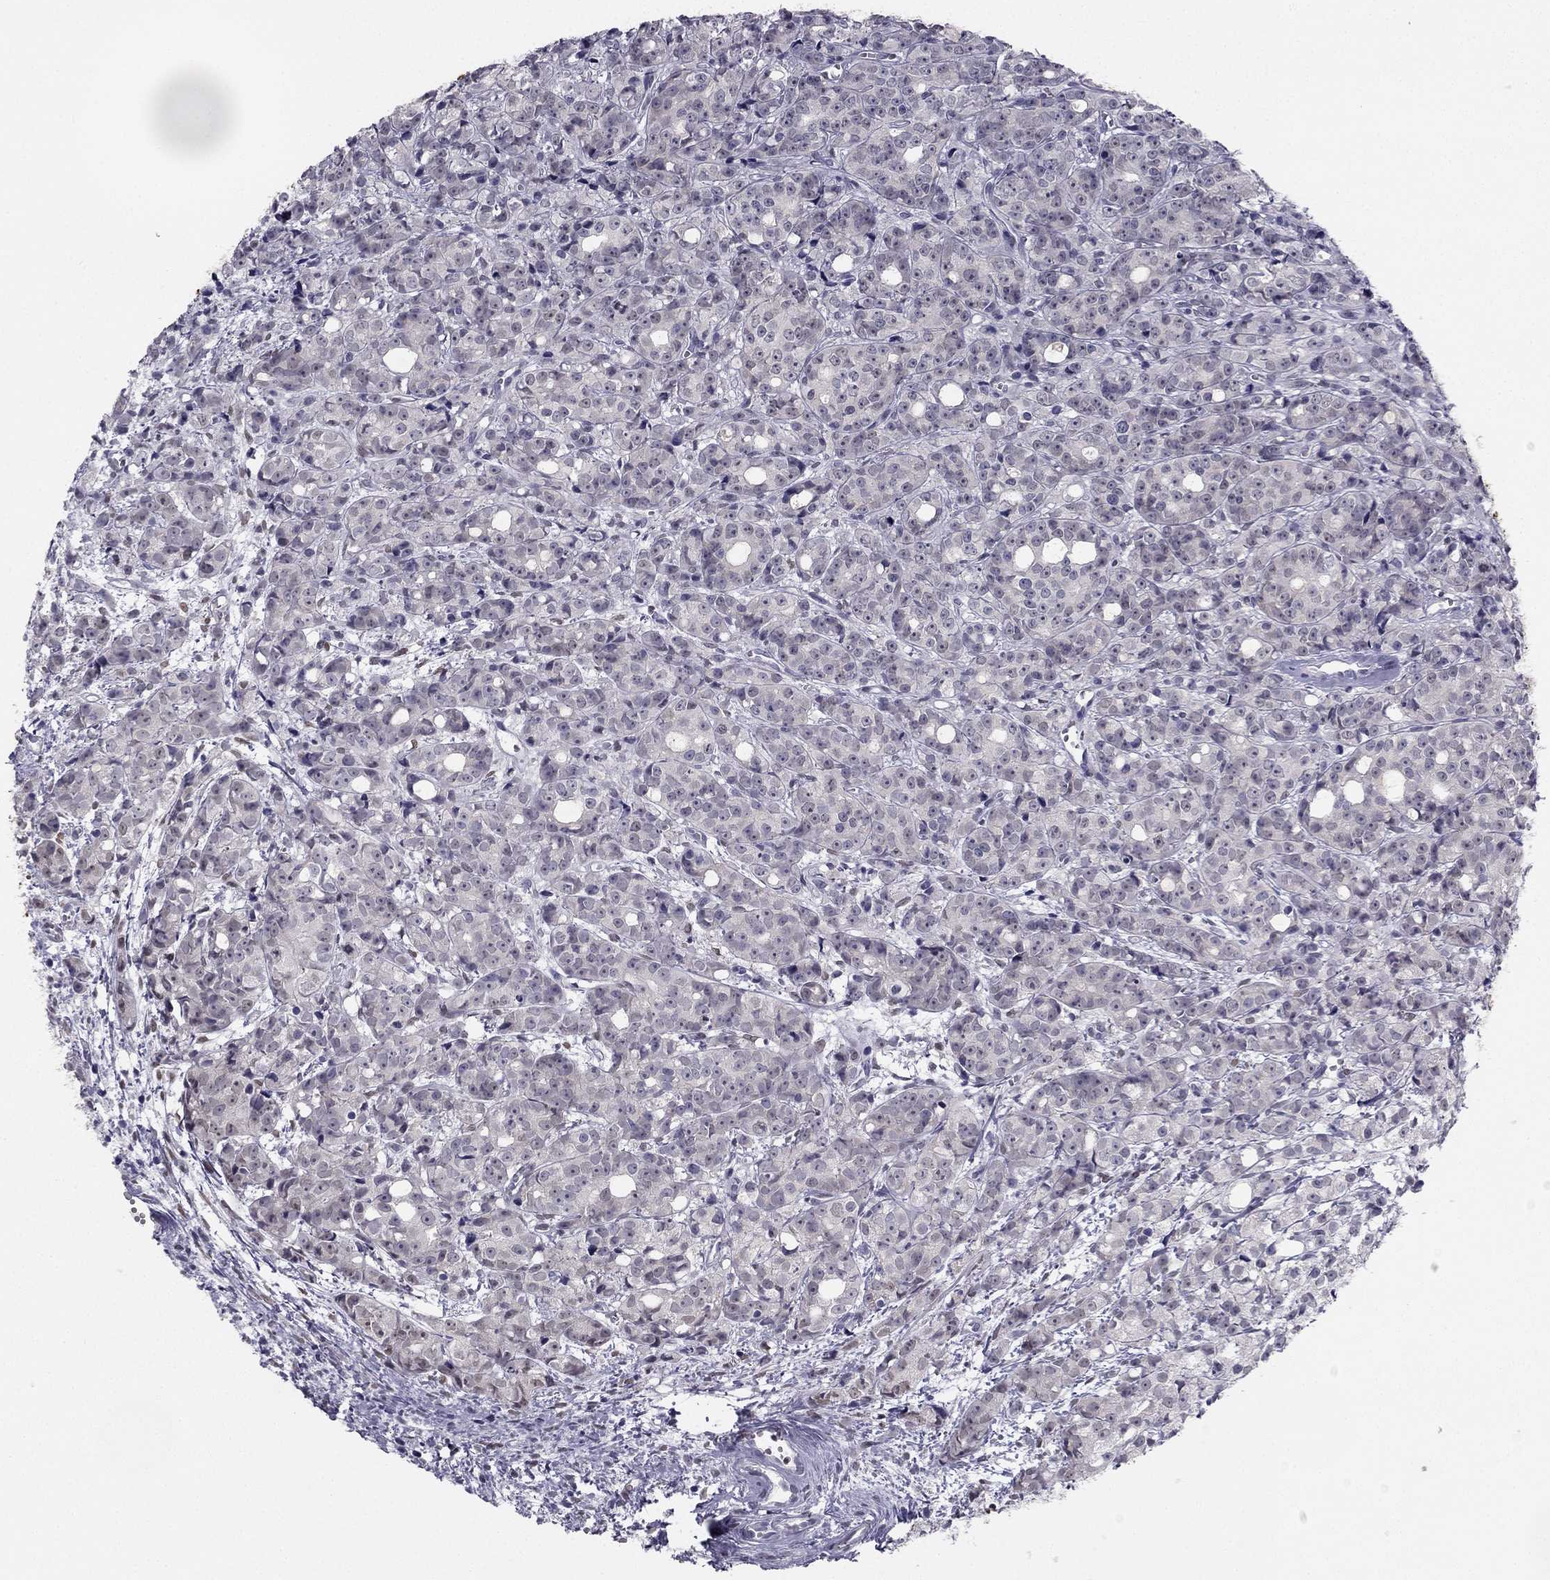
{"staining": {"intensity": "negative", "quantity": "none", "location": "none"}, "tissue": "prostate cancer", "cell_type": "Tumor cells", "image_type": "cancer", "snomed": [{"axis": "morphology", "description": "Adenocarcinoma, Medium grade"}, {"axis": "topography", "description": "Prostate"}], "caption": "Immunohistochemistry (IHC) image of neoplastic tissue: adenocarcinoma (medium-grade) (prostate) stained with DAB (3,3'-diaminobenzidine) reveals no significant protein staining in tumor cells.", "gene": "TRPS1", "patient": {"sex": "male", "age": 74}}